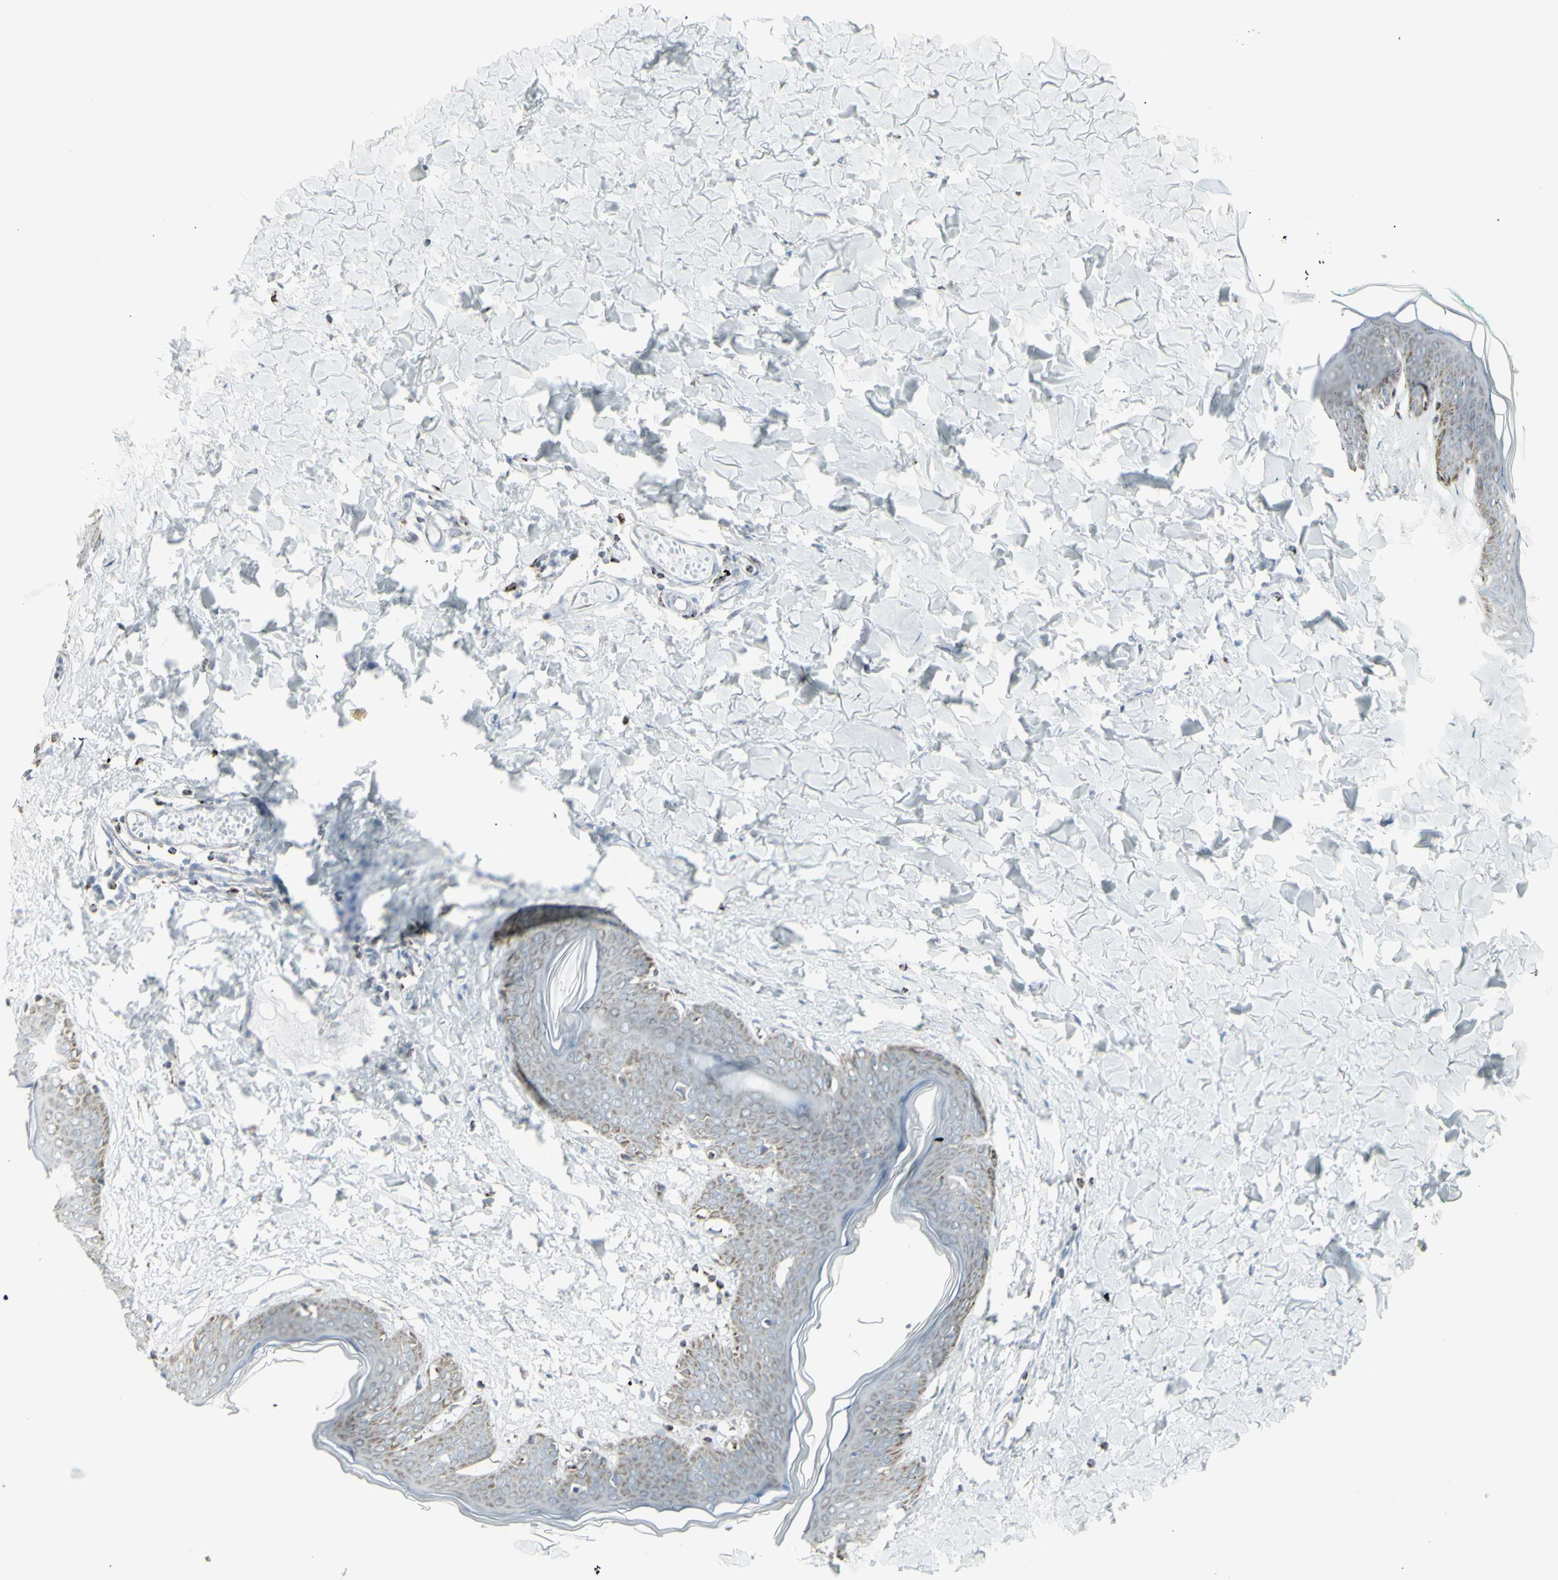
{"staining": {"intensity": "moderate", "quantity": ">75%", "location": "cytoplasmic/membranous"}, "tissue": "skin", "cell_type": "Fibroblasts", "image_type": "normal", "snomed": [{"axis": "morphology", "description": "Normal tissue, NOS"}, {"axis": "topography", "description": "Skin"}], "caption": "This histopathology image displays IHC staining of unremarkable skin, with medium moderate cytoplasmic/membranous positivity in approximately >75% of fibroblasts.", "gene": "PLGRKT", "patient": {"sex": "female", "age": 17}}